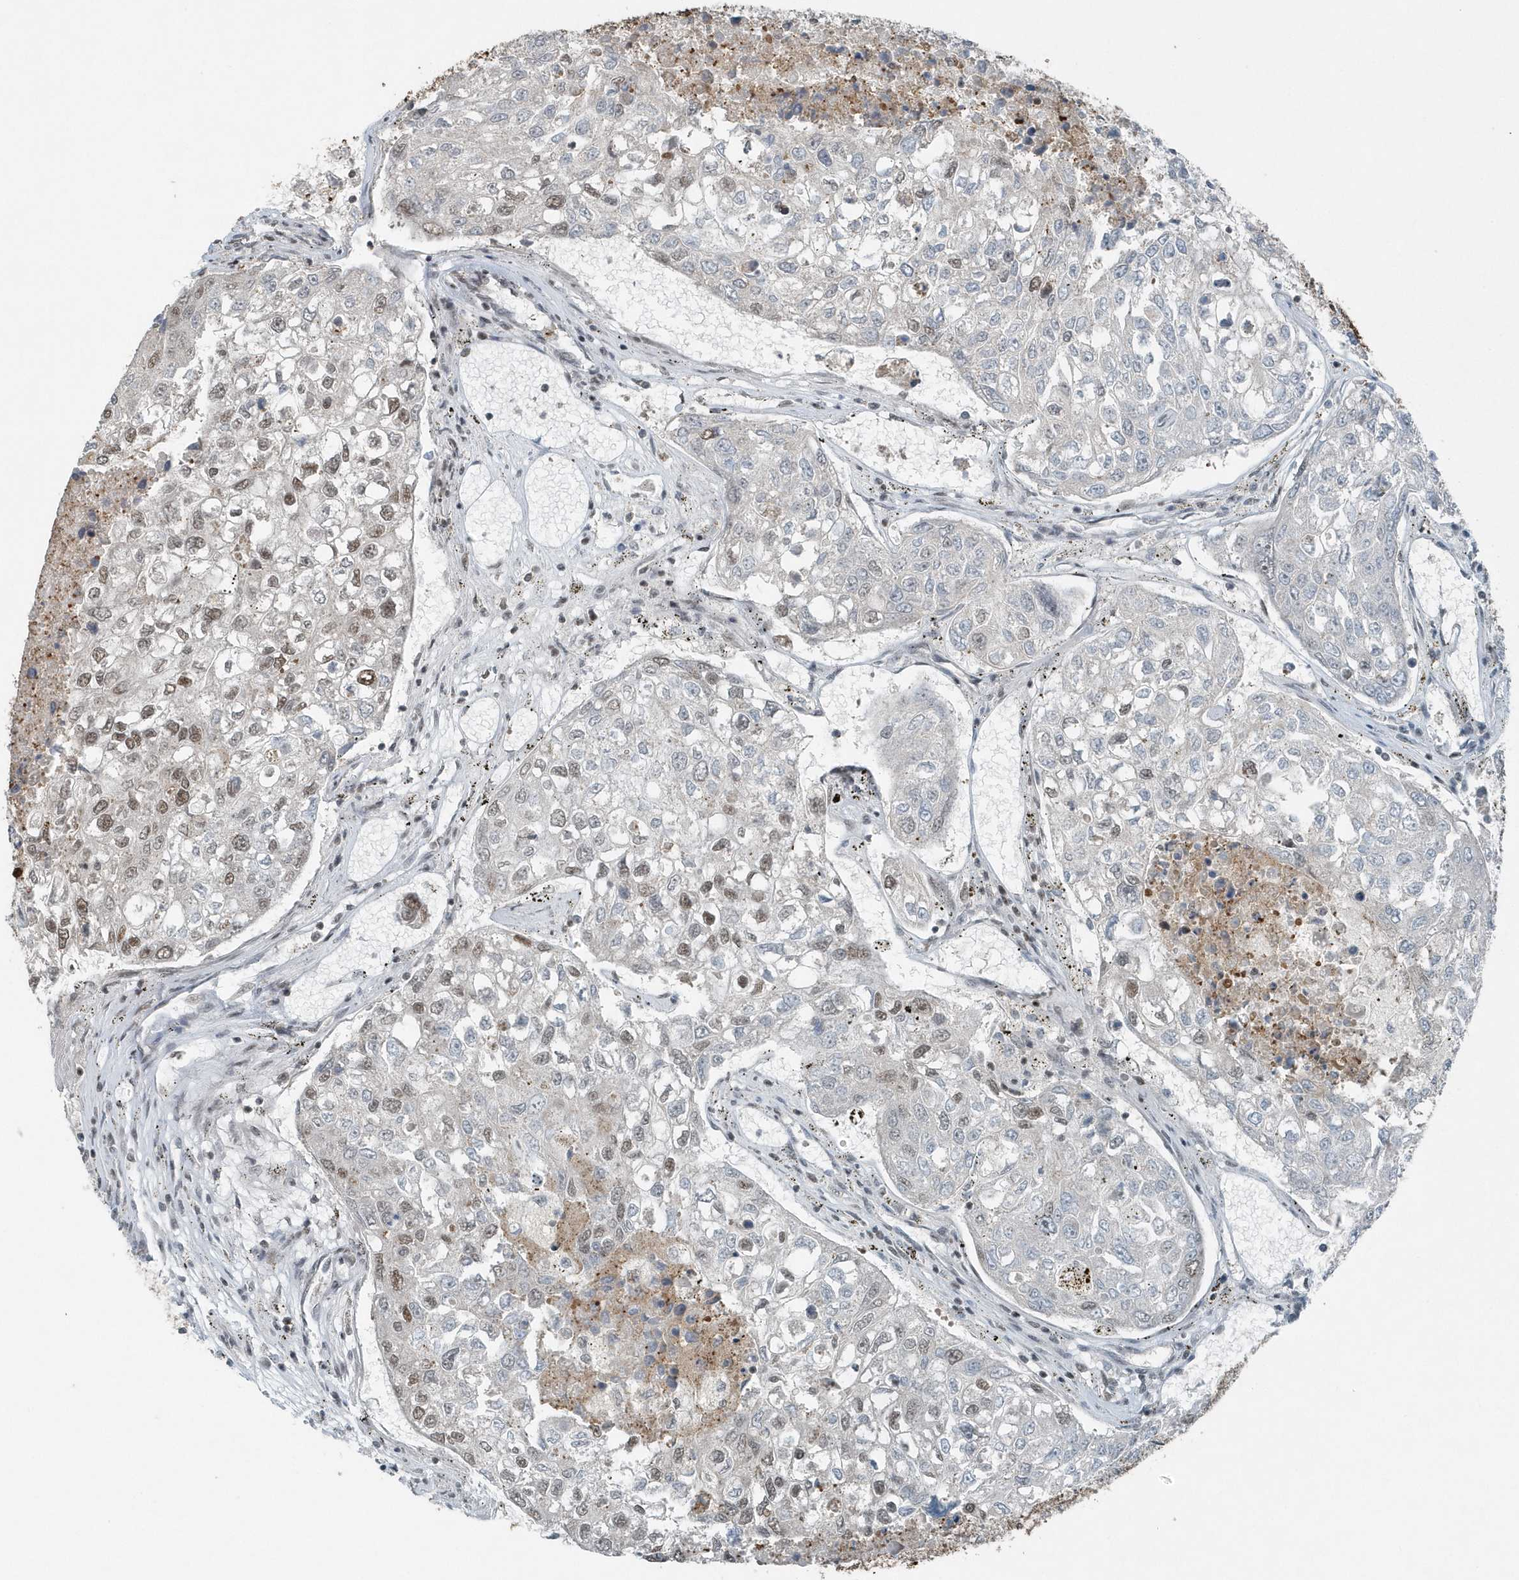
{"staining": {"intensity": "weak", "quantity": "<25%", "location": "nuclear"}, "tissue": "urothelial cancer", "cell_type": "Tumor cells", "image_type": "cancer", "snomed": [{"axis": "morphology", "description": "Urothelial carcinoma, High grade"}, {"axis": "topography", "description": "Lymph node"}, {"axis": "topography", "description": "Urinary bladder"}], "caption": "The histopathology image exhibits no staining of tumor cells in urothelial carcinoma (high-grade). Nuclei are stained in blue.", "gene": "YTHDC1", "patient": {"sex": "male", "age": 51}}